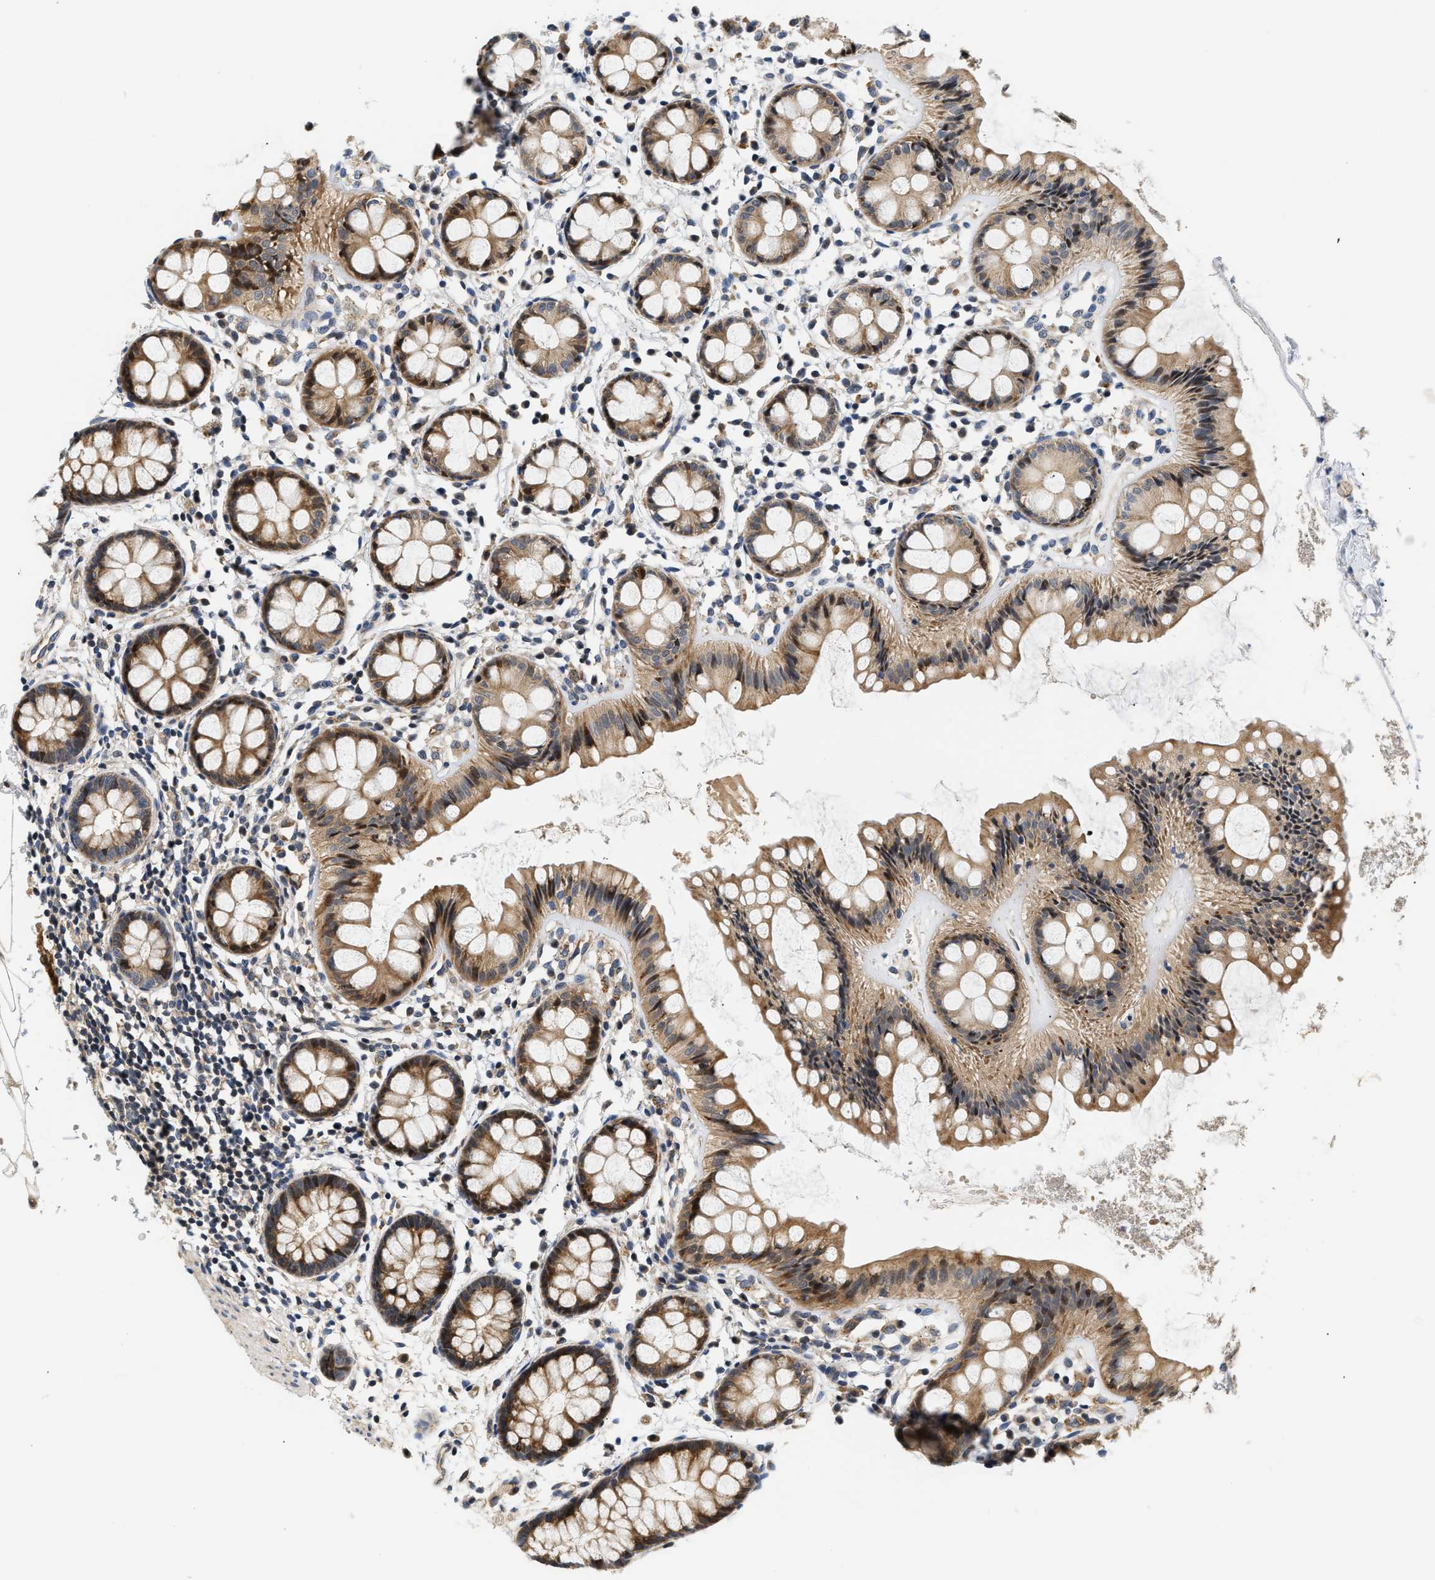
{"staining": {"intensity": "moderate", "quantity": ">75%", "location": "cytoplasmic/membranous"}, "tissue": "rectum", "cell_type": "Glandular cells", "image_type": "normal", "snomed": [{"axis": "morphology", "description": "Normal tissue, NOS"}, {"axis": "topography", "description": "Rectum"}], "caption": "Protein analysis of benign rectum shows moderate cytoplasmic/membranous expression in about >75% of glandular cells. Immunohistochemistry (ihc) stains the protein in brown and the nuclei are stained blue.", "gene": "TNIP2", "patient": {"sex": "female", "age": 66}}